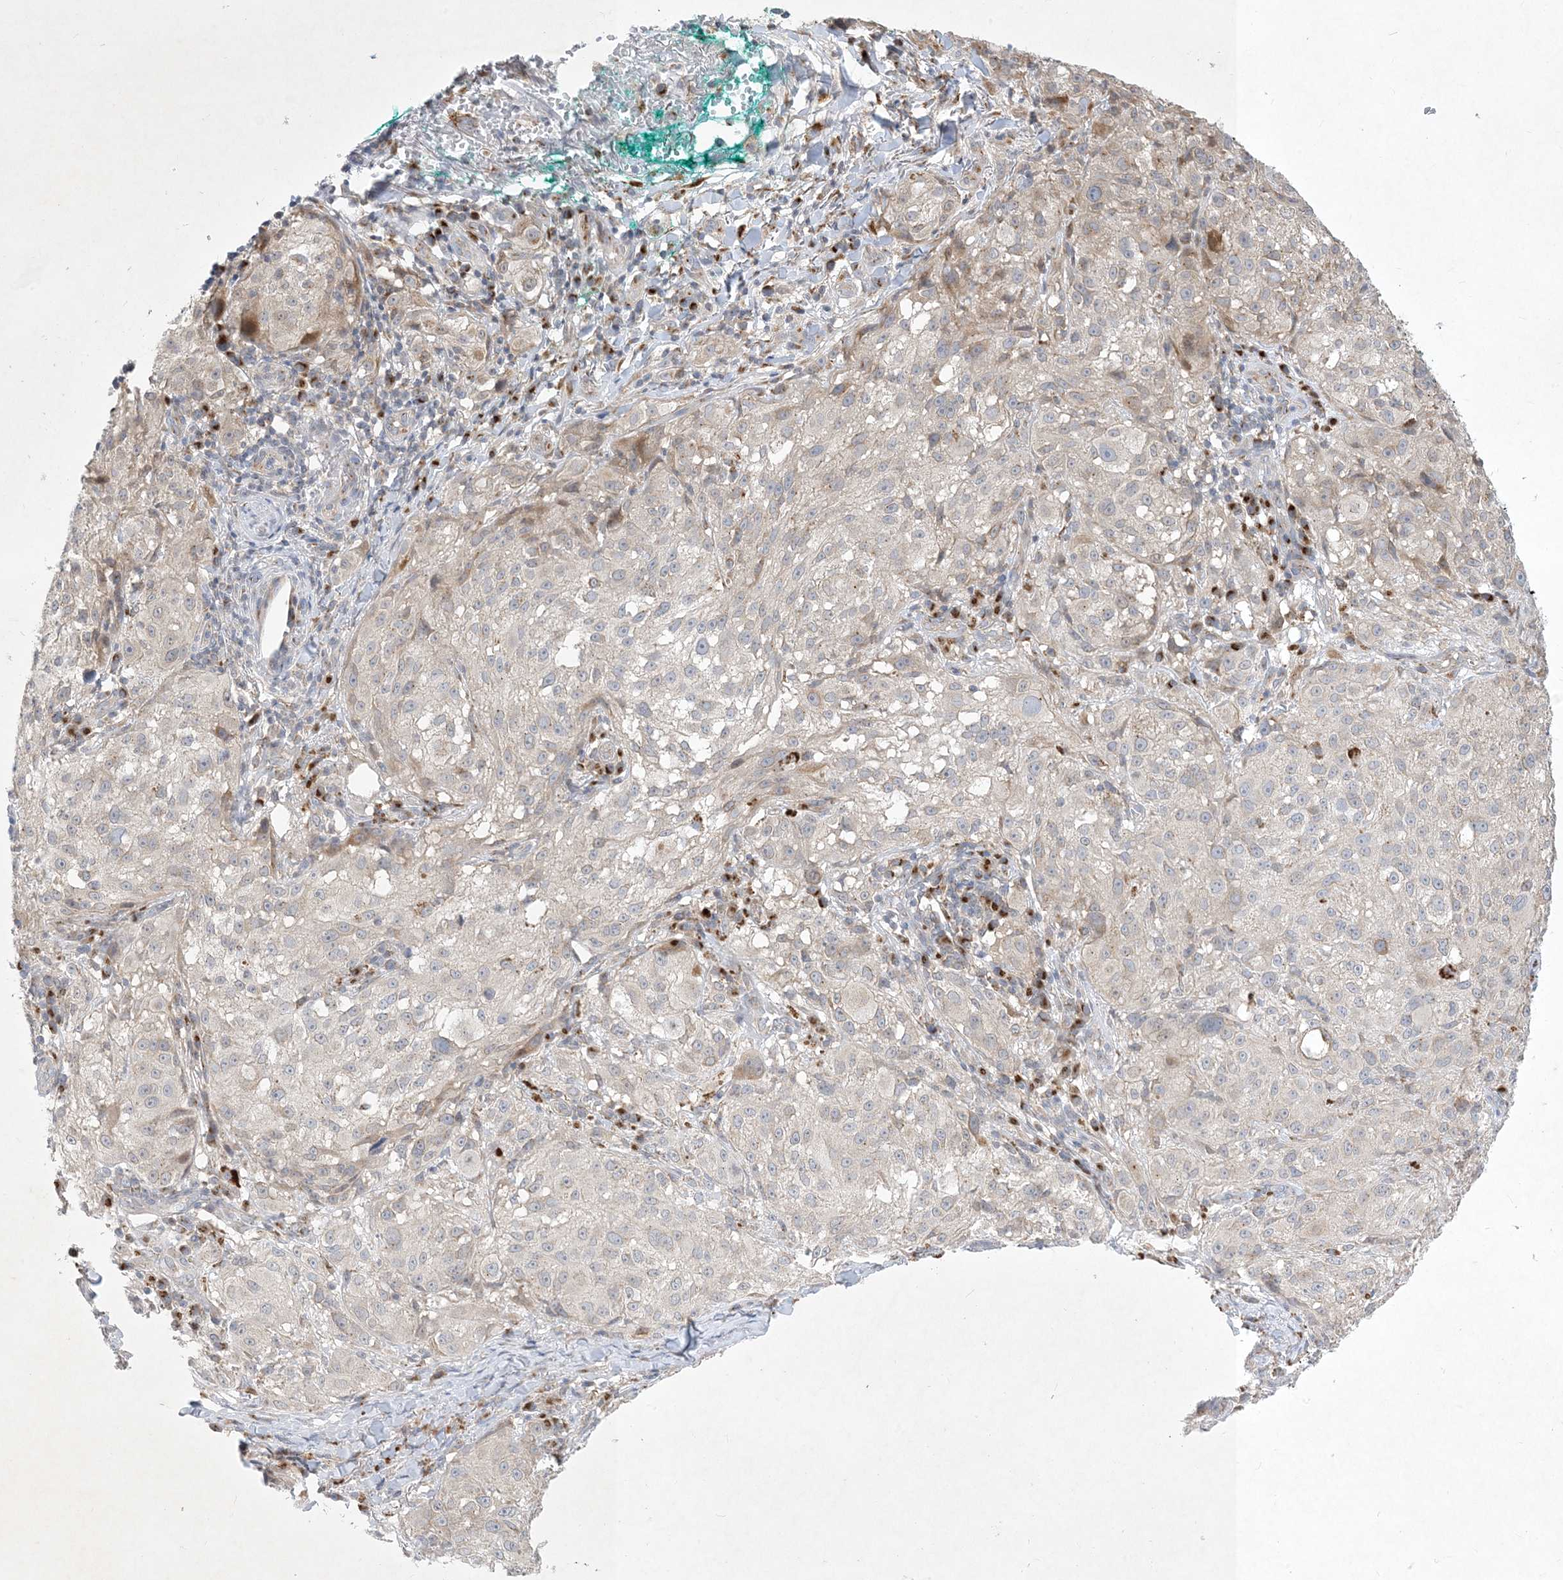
{"staining": {"intensity": "negative", "quantity": "none", "location": "none"}, "tissue": "melanoma", "cell_type": "Tumor cells", "image_type": "cancer", "snomed": [{"axis": "morphology", "description": "Necrosis, NOS"}, {"axis": "morphology", "description": "Malignant melanoma, NOS"}, {"axis": "topography", "description": "Skin"}], "caption": "Tumor cells are negative for protein expression in human malignant melanoma.", "gene": "CCDC14", "patient": {"sex": "female", "age": 87}}